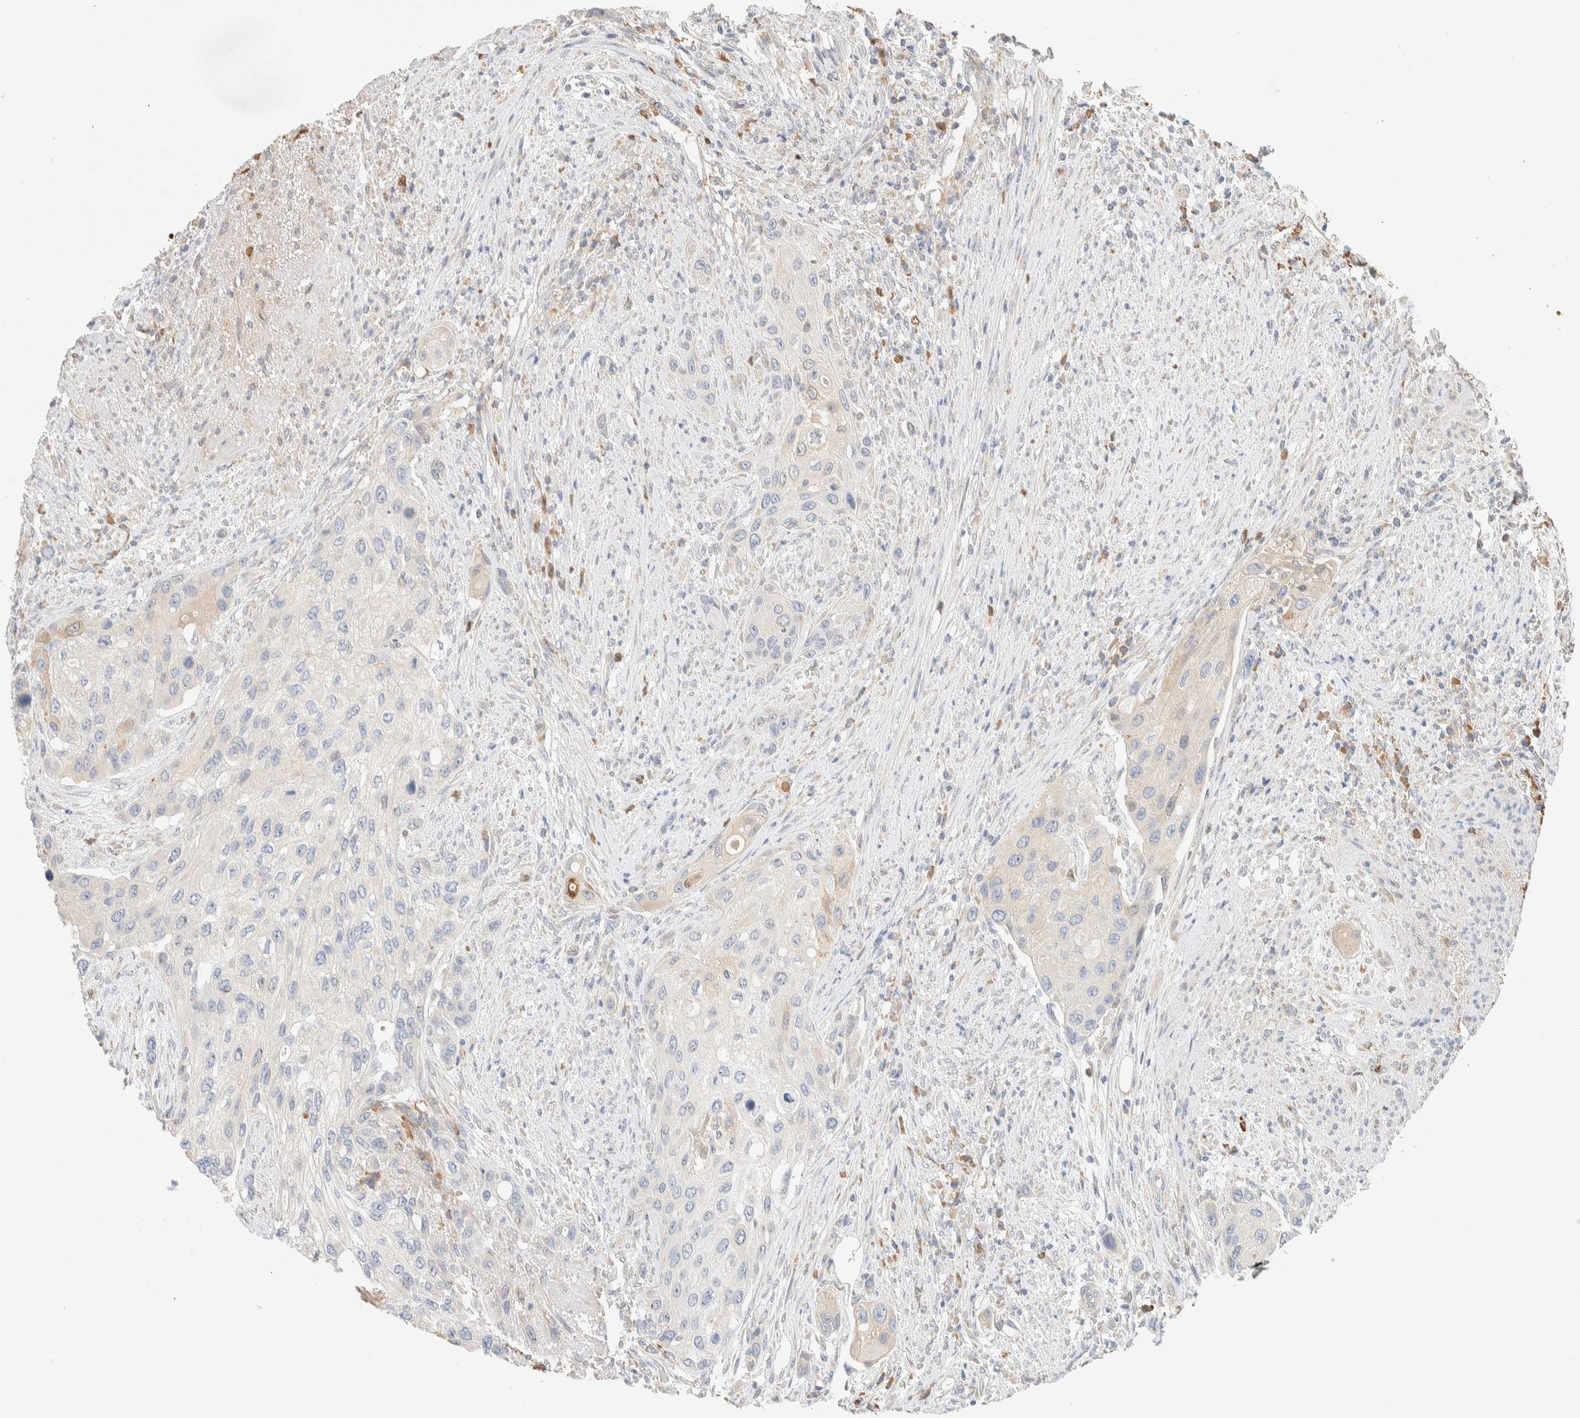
{"staining": {"intensity": "negative", "quantity": "none", "location": "none"}, "tissue": "urothelial cancer", "cell_type": "Tumor cells", "image_type": "cancer", "snomed": [{"axis": "morphology", "description": "Urothelial carcinoma, High grade"}, {"axis": "topography", "description": "Urinary bladder"}], "caption": "Tumor cells are negative for brown protein staining in urothelial carcinoma (high-grade).", "gene": "TTC3", "patient": {"sex": "female", "age": 56}}